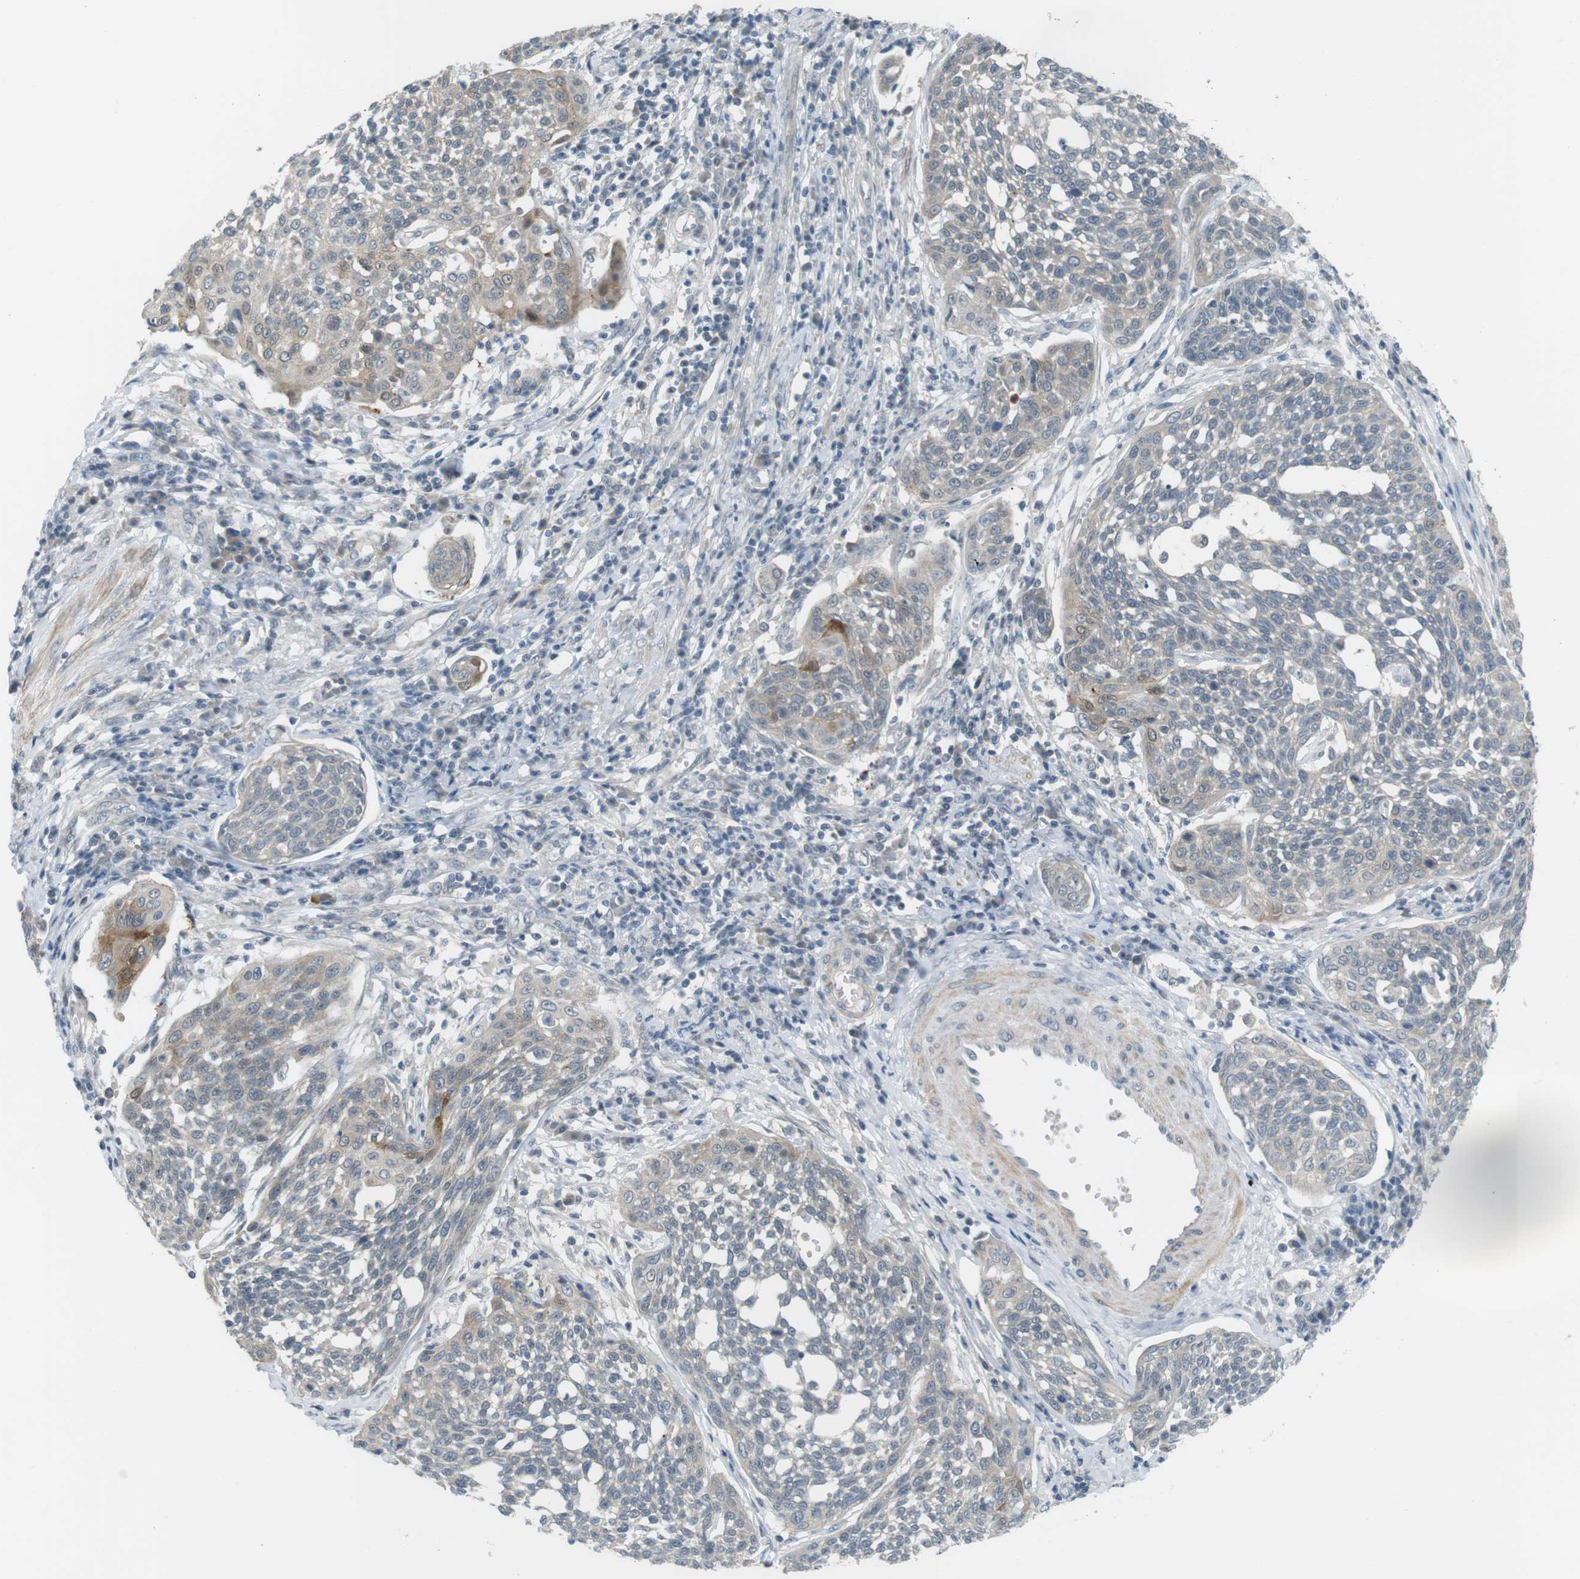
{"staining": {"intensity": "weak", "quantity": "<25%", "location": "cytoplasmic/membranous"}, "tissue": "cervical cancer", "cell_type": "Tumor cells", "image_type": "cancer", "snomed": [{"axis": "morphology", "description": "Squamous cell carcinoma, NOS"}, {"axis": "topography", "description": "Cervix"}], "caption": "Immunohistochemistry histopathology image of neoplastic tissue: human cervical squamous cell carcinoma stained with DAB exhibits no significant protein positivity in tumor cells. The staining is performed using DAB brown chromogen with nuclei counter-stained in using hematoxylin.", "gene": "RTN3", "patient": {"sex": "female", "age": 34}}